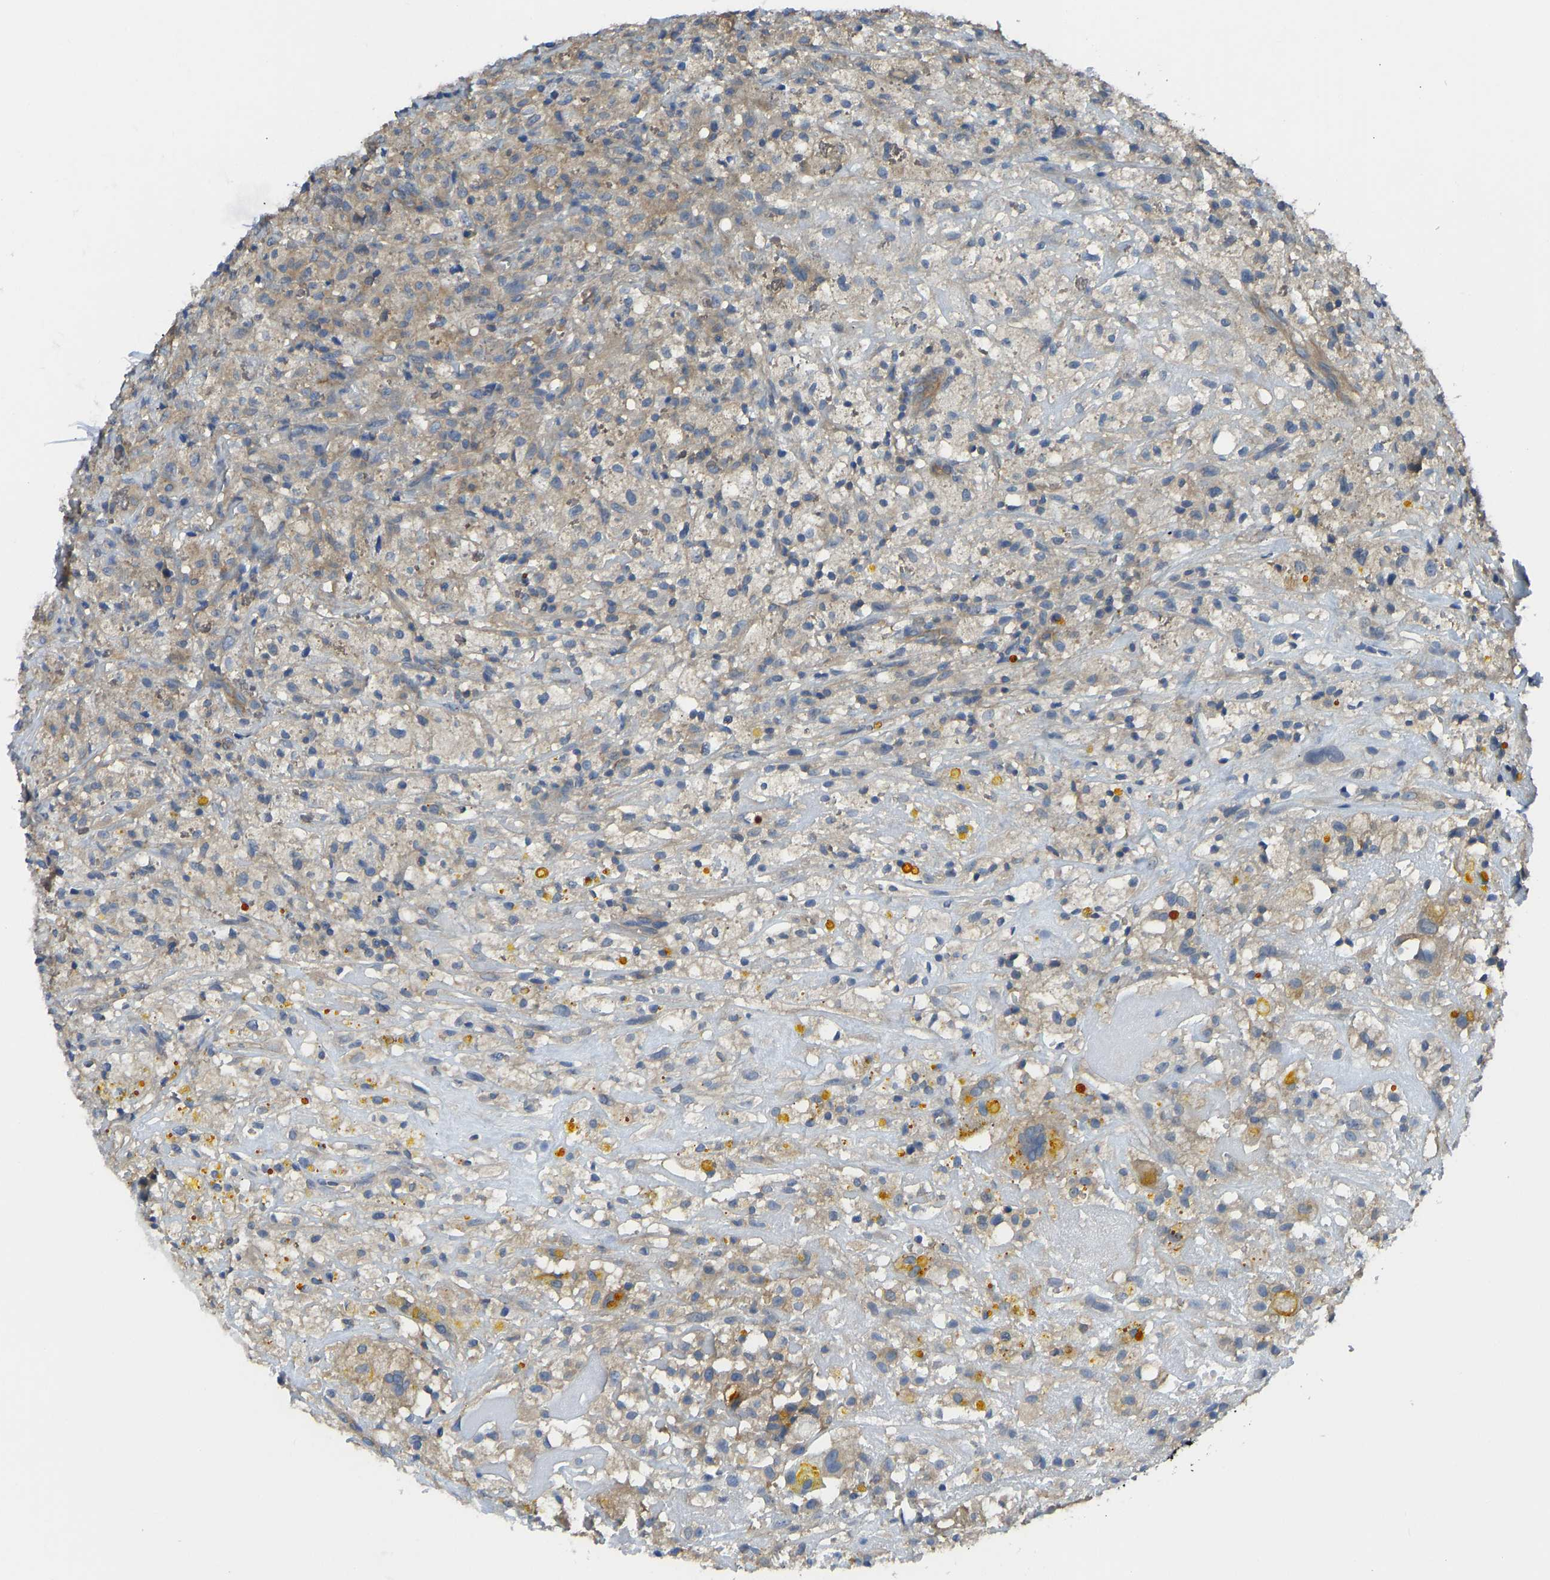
{"staining": {"intensity": "weak", "quantity": ">75%", "location": "cytoplasmic/membranous"}, "tissue": "testis cancer", "cell_type": "Tumor cells", "image_type": "cancer", "snomed": [{"axis": "morphology", "description": "Carcinoma, Embryonal, NOS"}, {"axis": "topography", "description": "Testis"}], "caption": "Embryonal carcinoma (testis) stained with a brown dye exhibits weak cytoplasmic/membranous positive positivity in approximately >75% of tumor cells.", "gene": "PPP3CA", "patient": {"sex": "male", "age": 2}}